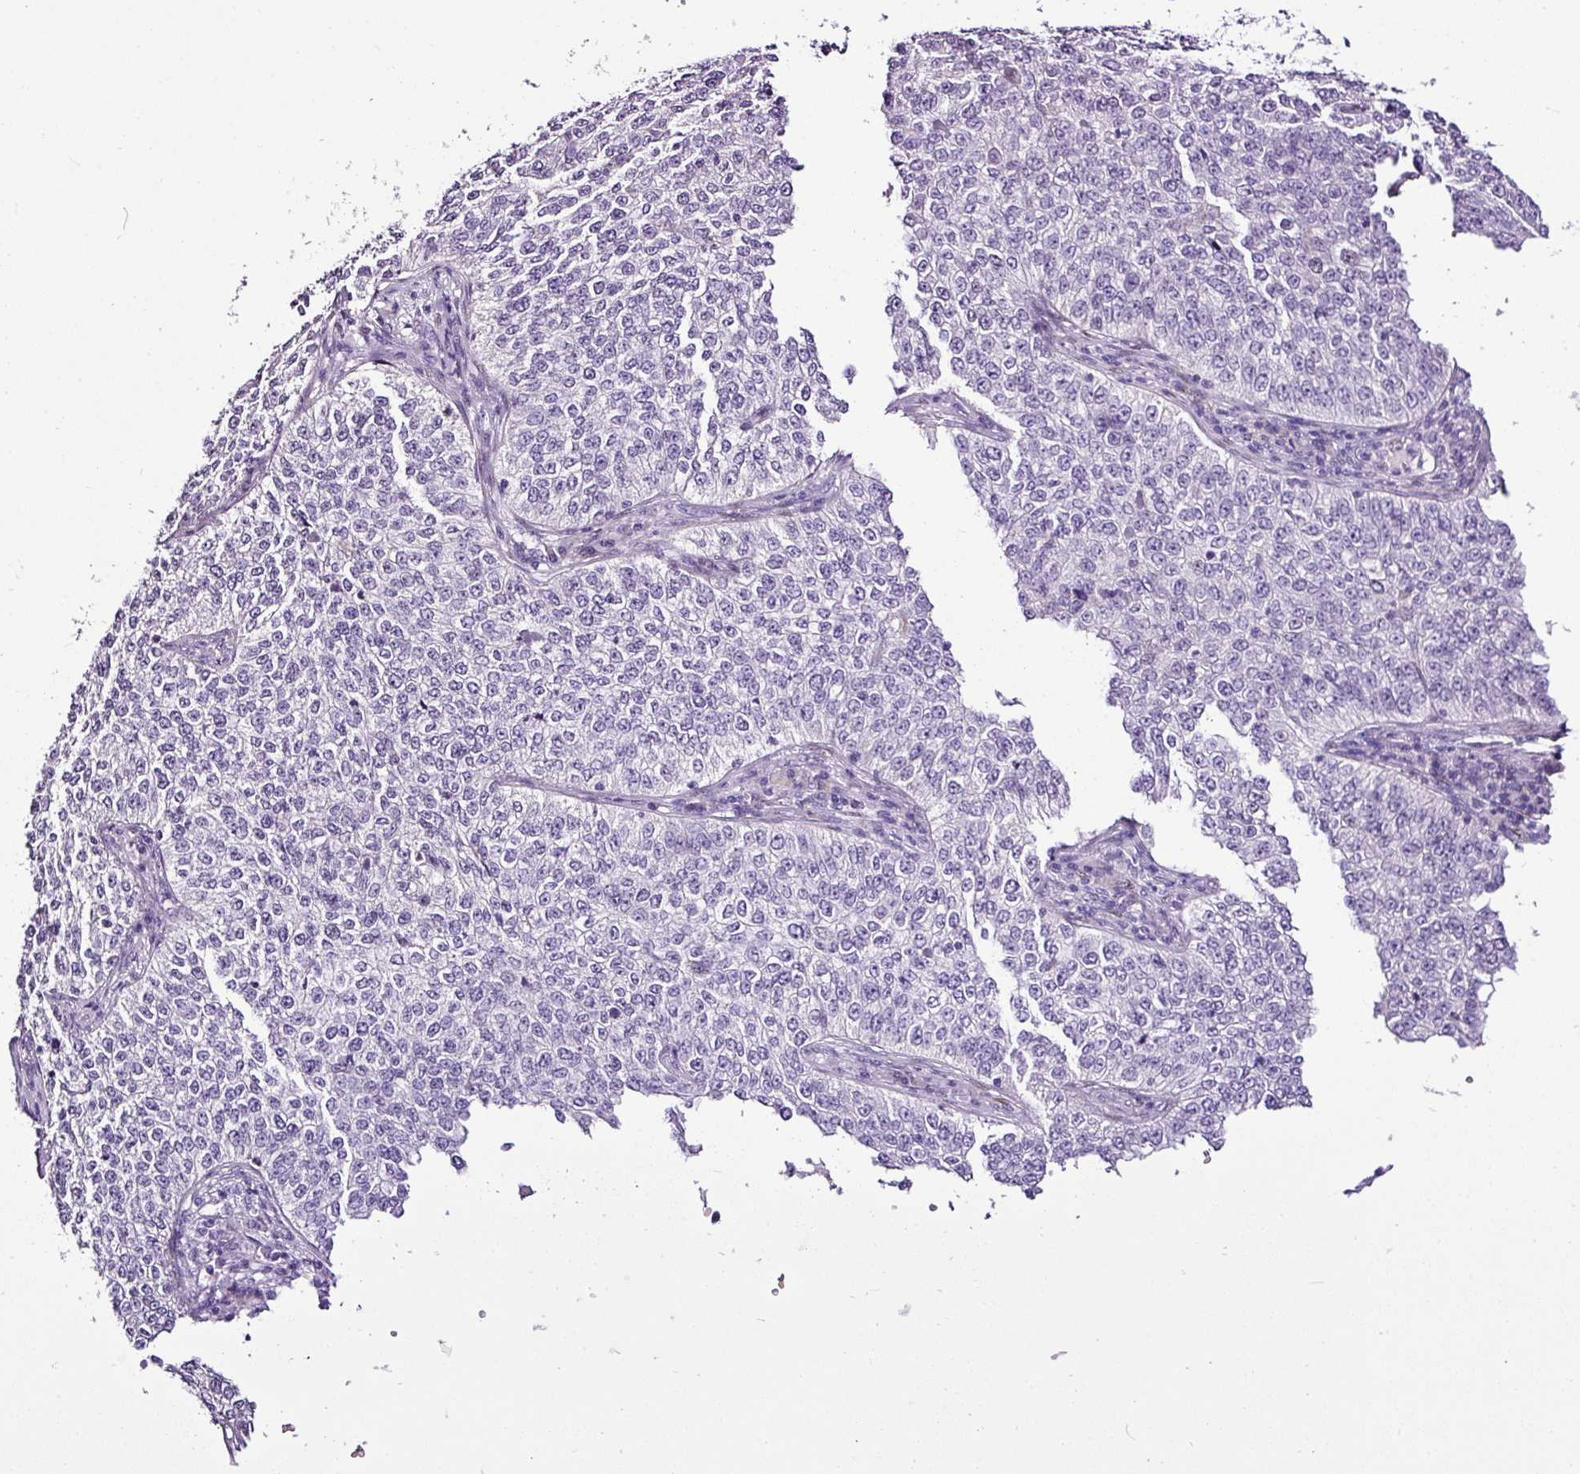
{"staining": {"intensity": "negative", "quantity": "none", "location": "none"}, "tissue": "cervical cancer", "cell_type": "Tumor cells", "image_type": "cancer", "snomed": [{"axis": "morphology", "description": "Squamous cell carcinoma, NOS"}, {"axis": "topography", "description": "Cervix"}], "caption": "This is an immunohistochemistry histopathology image of squamous cell carcinoma (cervical). There is no staining in tumor cells.", "gene": "ESR1", "patient": {"sex": "female", "age": 35}}